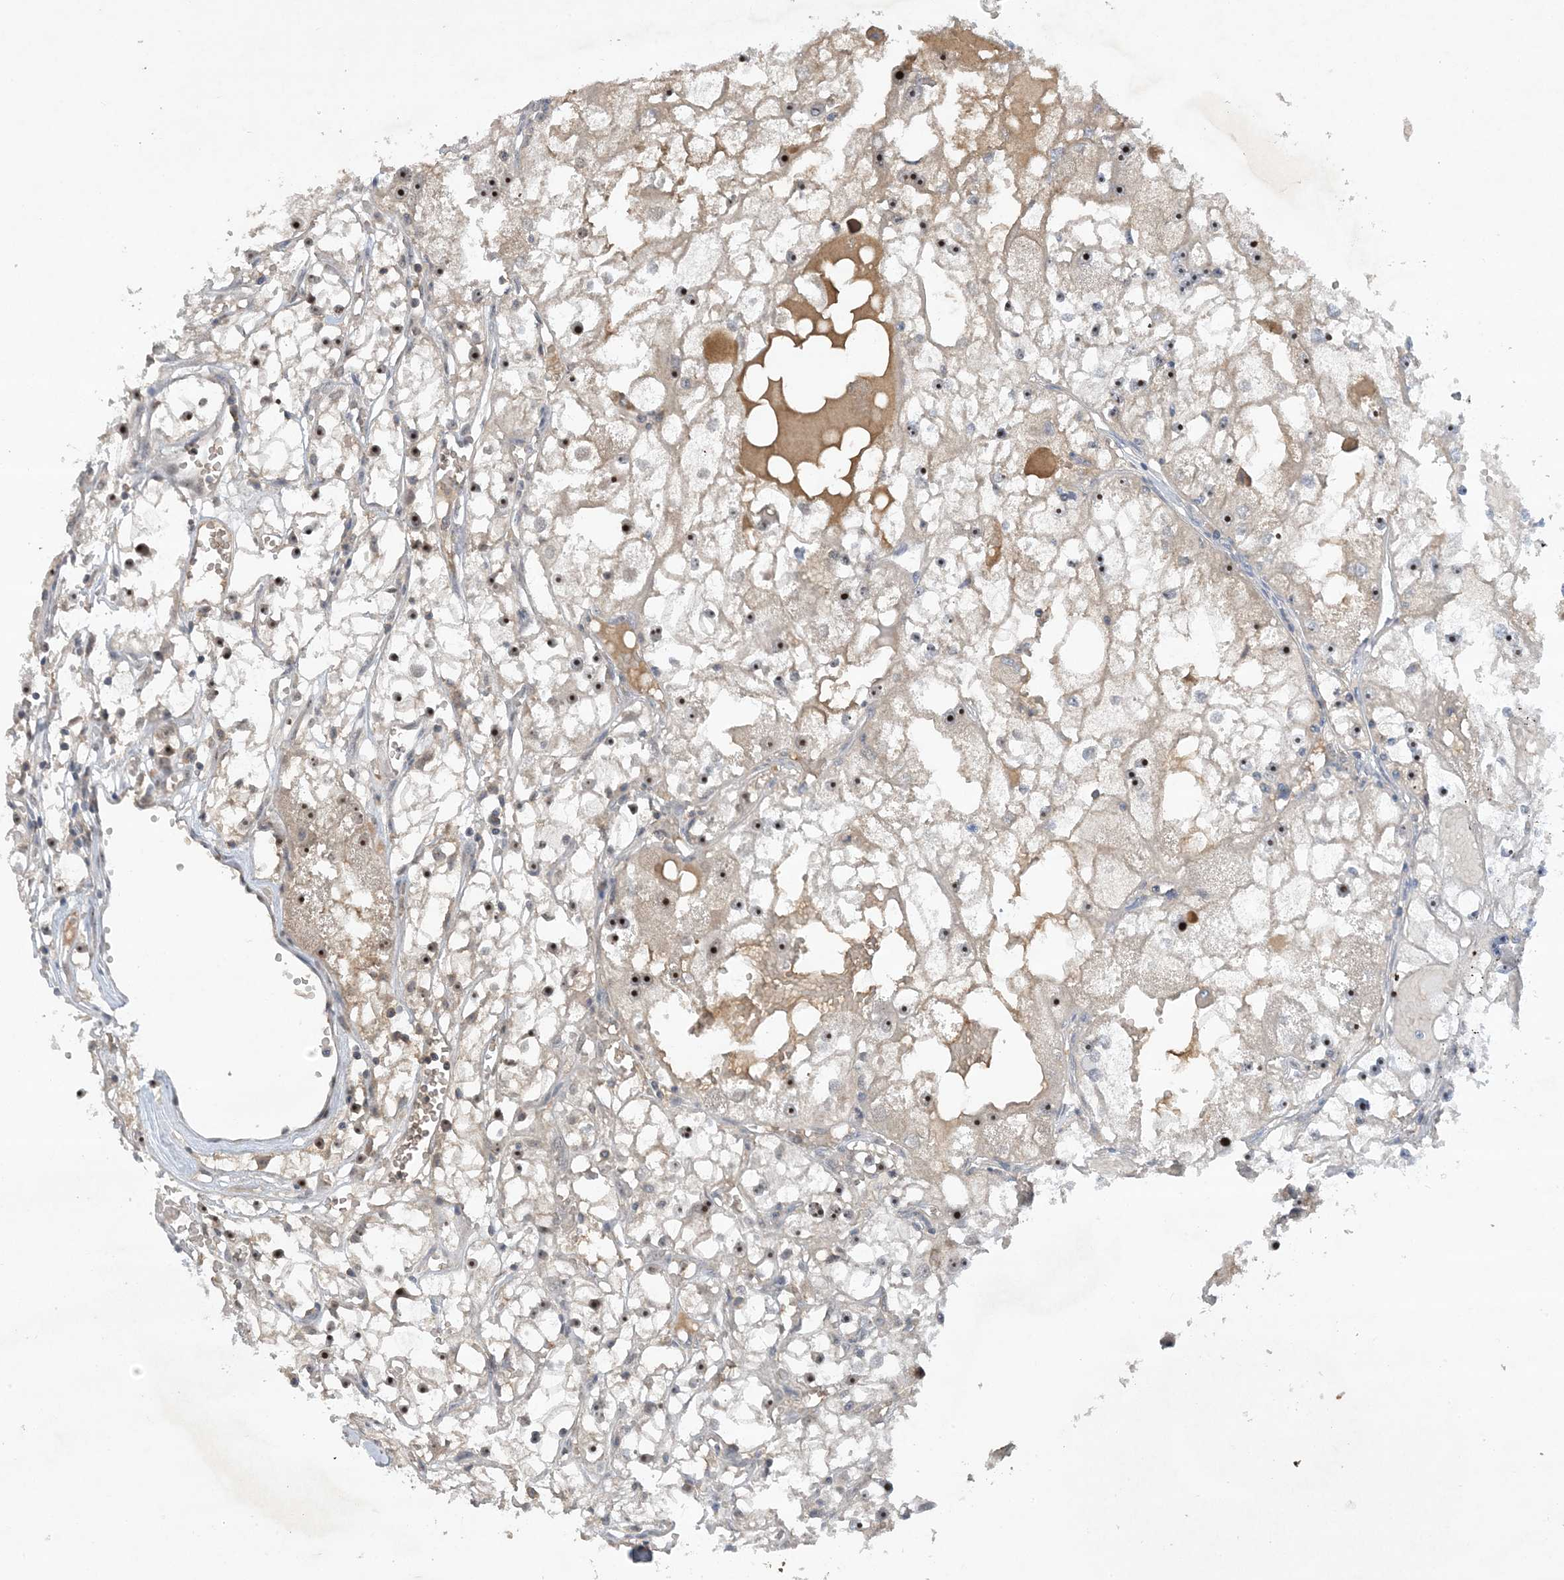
{"staining": {"intensity": "moderate", "quantity": ">75%", "location": "nuclear"}, "tissue": "renal cancer", "cell_type": "Tumor cells", "image_type": "cancer", "snomed": [{"axis": "morphology", "description": "Adenocarcinoma, NOS"}, {"axis": "topography", "description": "Kidney"}], "caption": "Immunohistochemistry of human renal cancer (adenocarcinoma) displays medium levels of moderate nuclear positivity in approximately >75% of tumor cells. (brown staining indicates protein expression, while blue staining denotes nuclei).", "gene": "UBE2E1", "patient": {"sex": "male", "age": 56}}